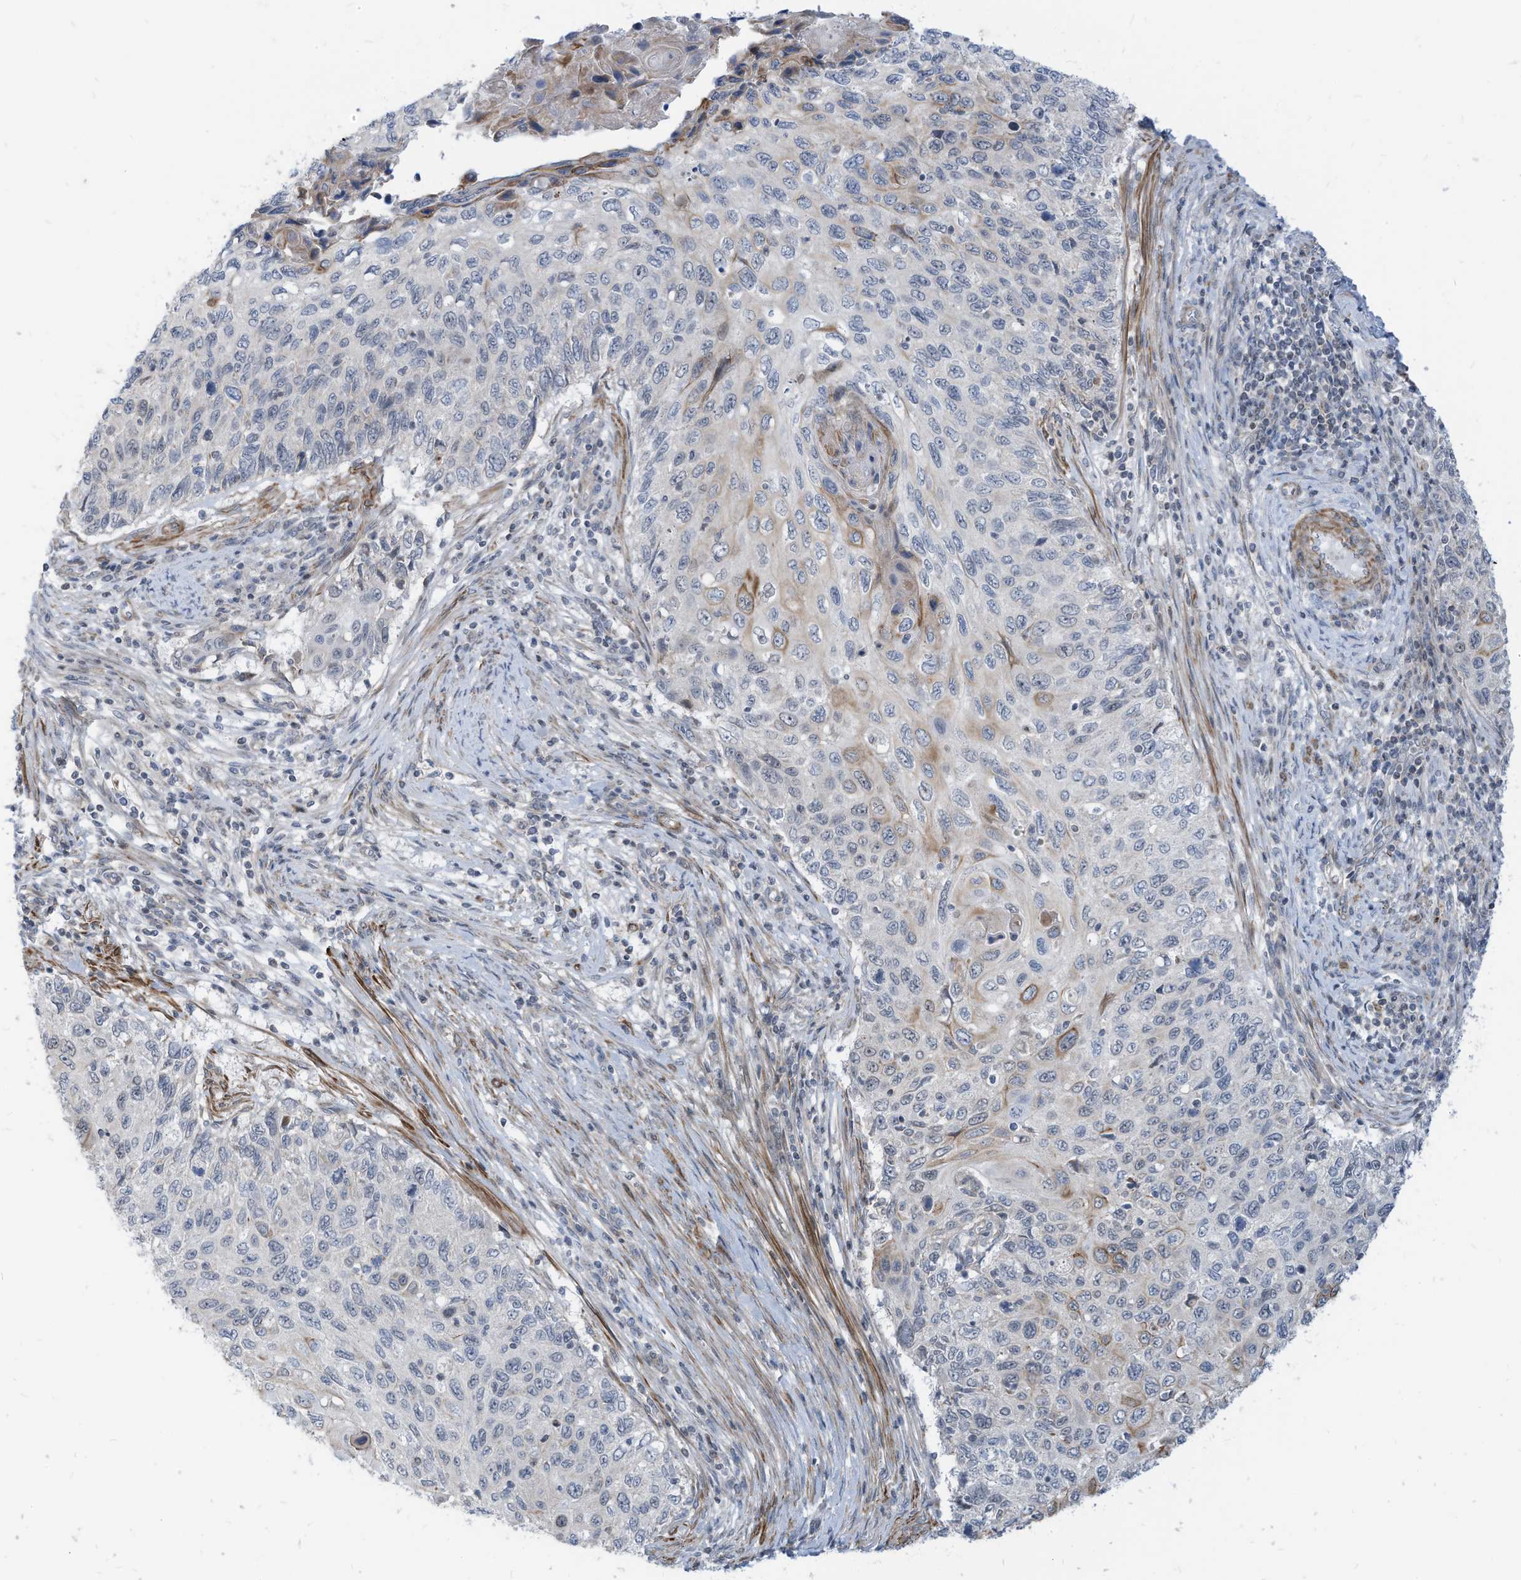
{"staining": {"intensity": "moderate", "quantity": "<25%", "location": "cytoplasmic/membranous"}, "tissue": "cervical cancer", "cell_type": "Tumor cells", "image_type": "cancer", "snomed": [{"axis": "morphology", "description": "Squamous cell carcinoma, NOS"}, {"axis": "topography", "description": "Cervix"}], "caption": "This is a photomicrograph of immunohistochemistry (IHC) staining of cervical squamous cell carcinoma, which shows moderate expression in the cytoplasmic/membranous of tumor cells.", "gene": "GPATCH3", "patient": {"sex": "female", "age": 70}}